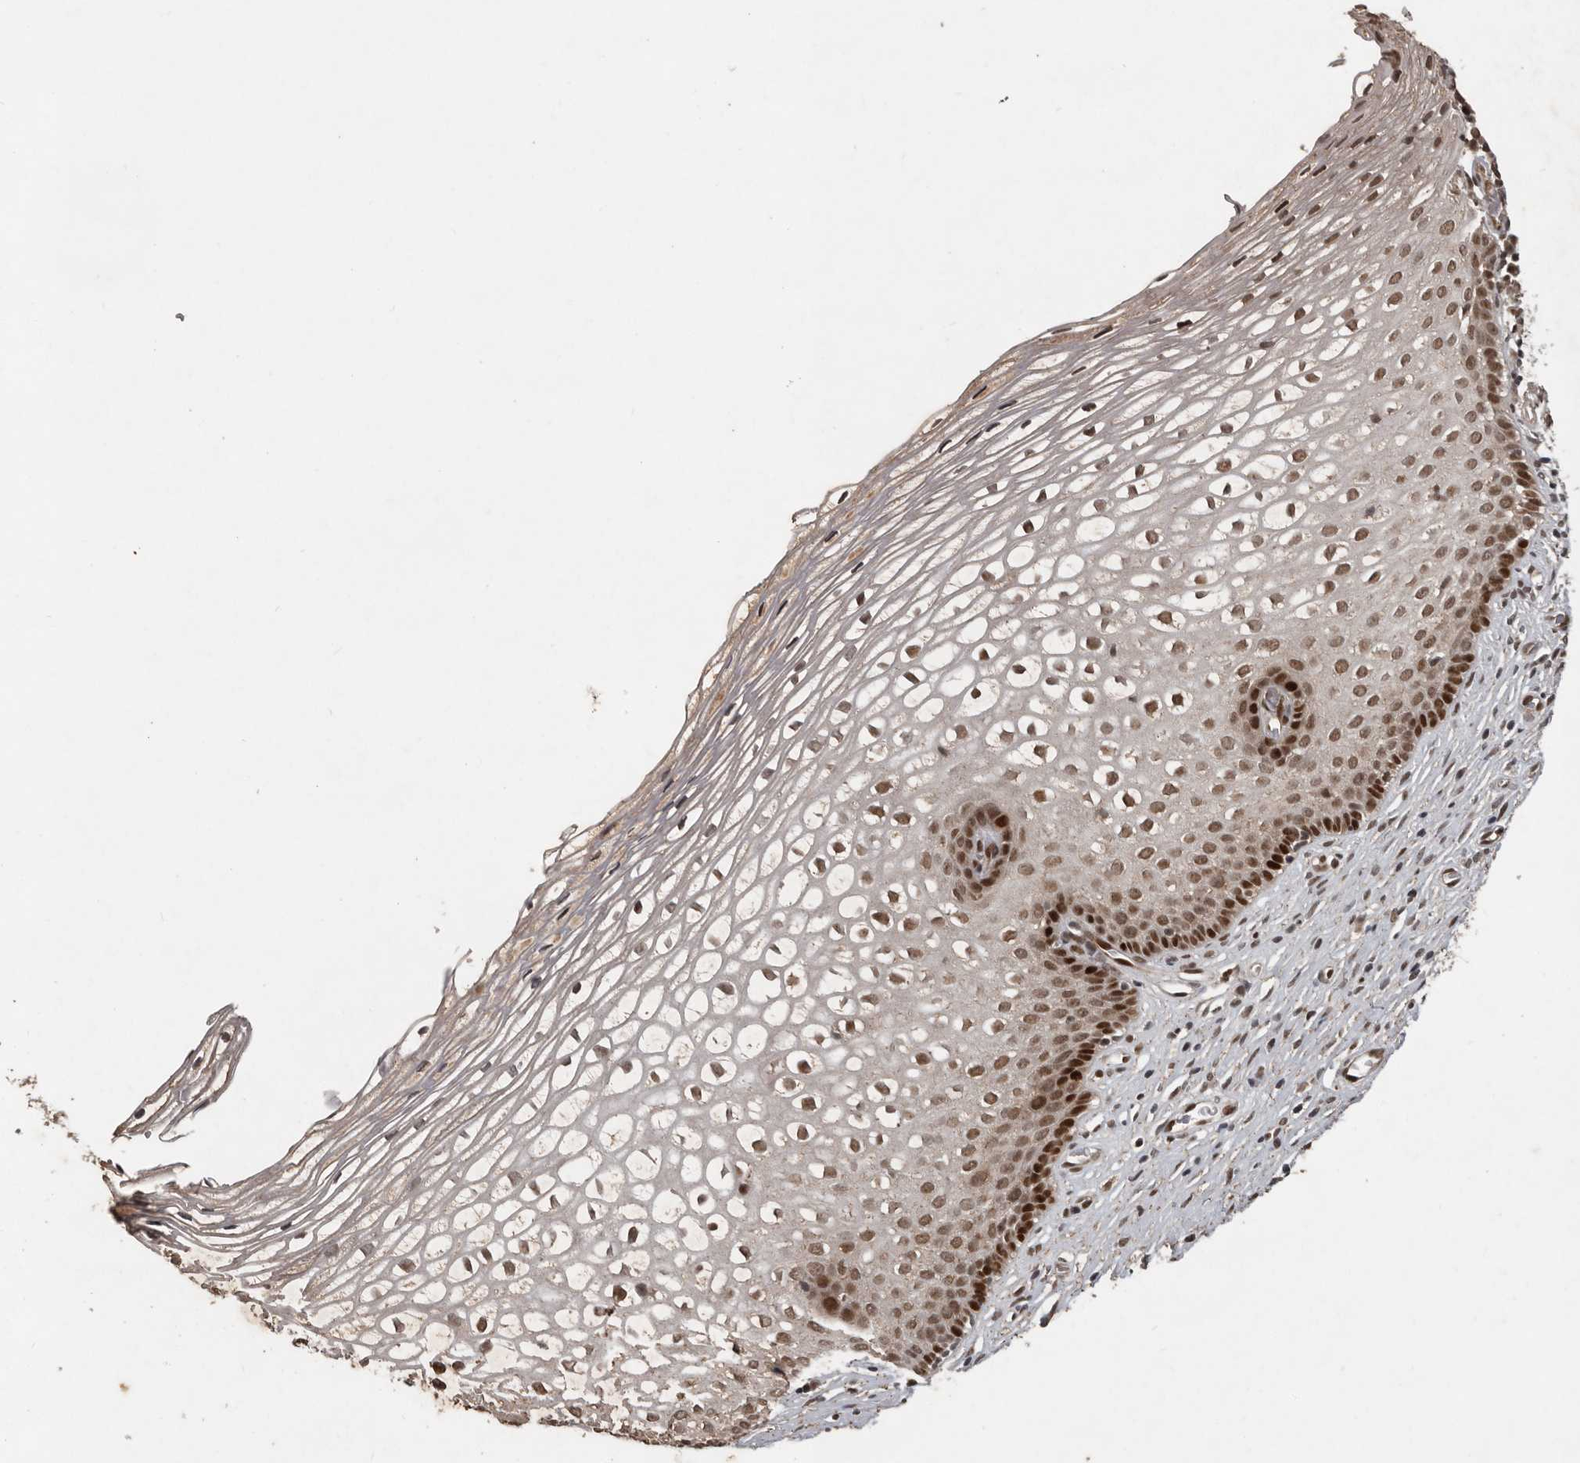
{"staining": {"intensity": "strong", "quantity": "25%-75%", "location": "nuclear"}, "tissue": "cervix", "cell_type": "Glandular cells", "image_type": "normal", "snomed": [{"axis": "morphology", "description": "Normal tissue, NOS"}, {"axis": "topography", "description": "Cervix"}], "caption": "A high-resolution photomicrograph shows immunohistochemistry staining of normal cervix, which demonstrates strong nuclear expression in about 25%-75% of glandular cells. (brown staining indicates protein expression, while blue staining denotes nuclei).", "gene": "CDC27", "patient": {"sex": "female", "age": 27}}